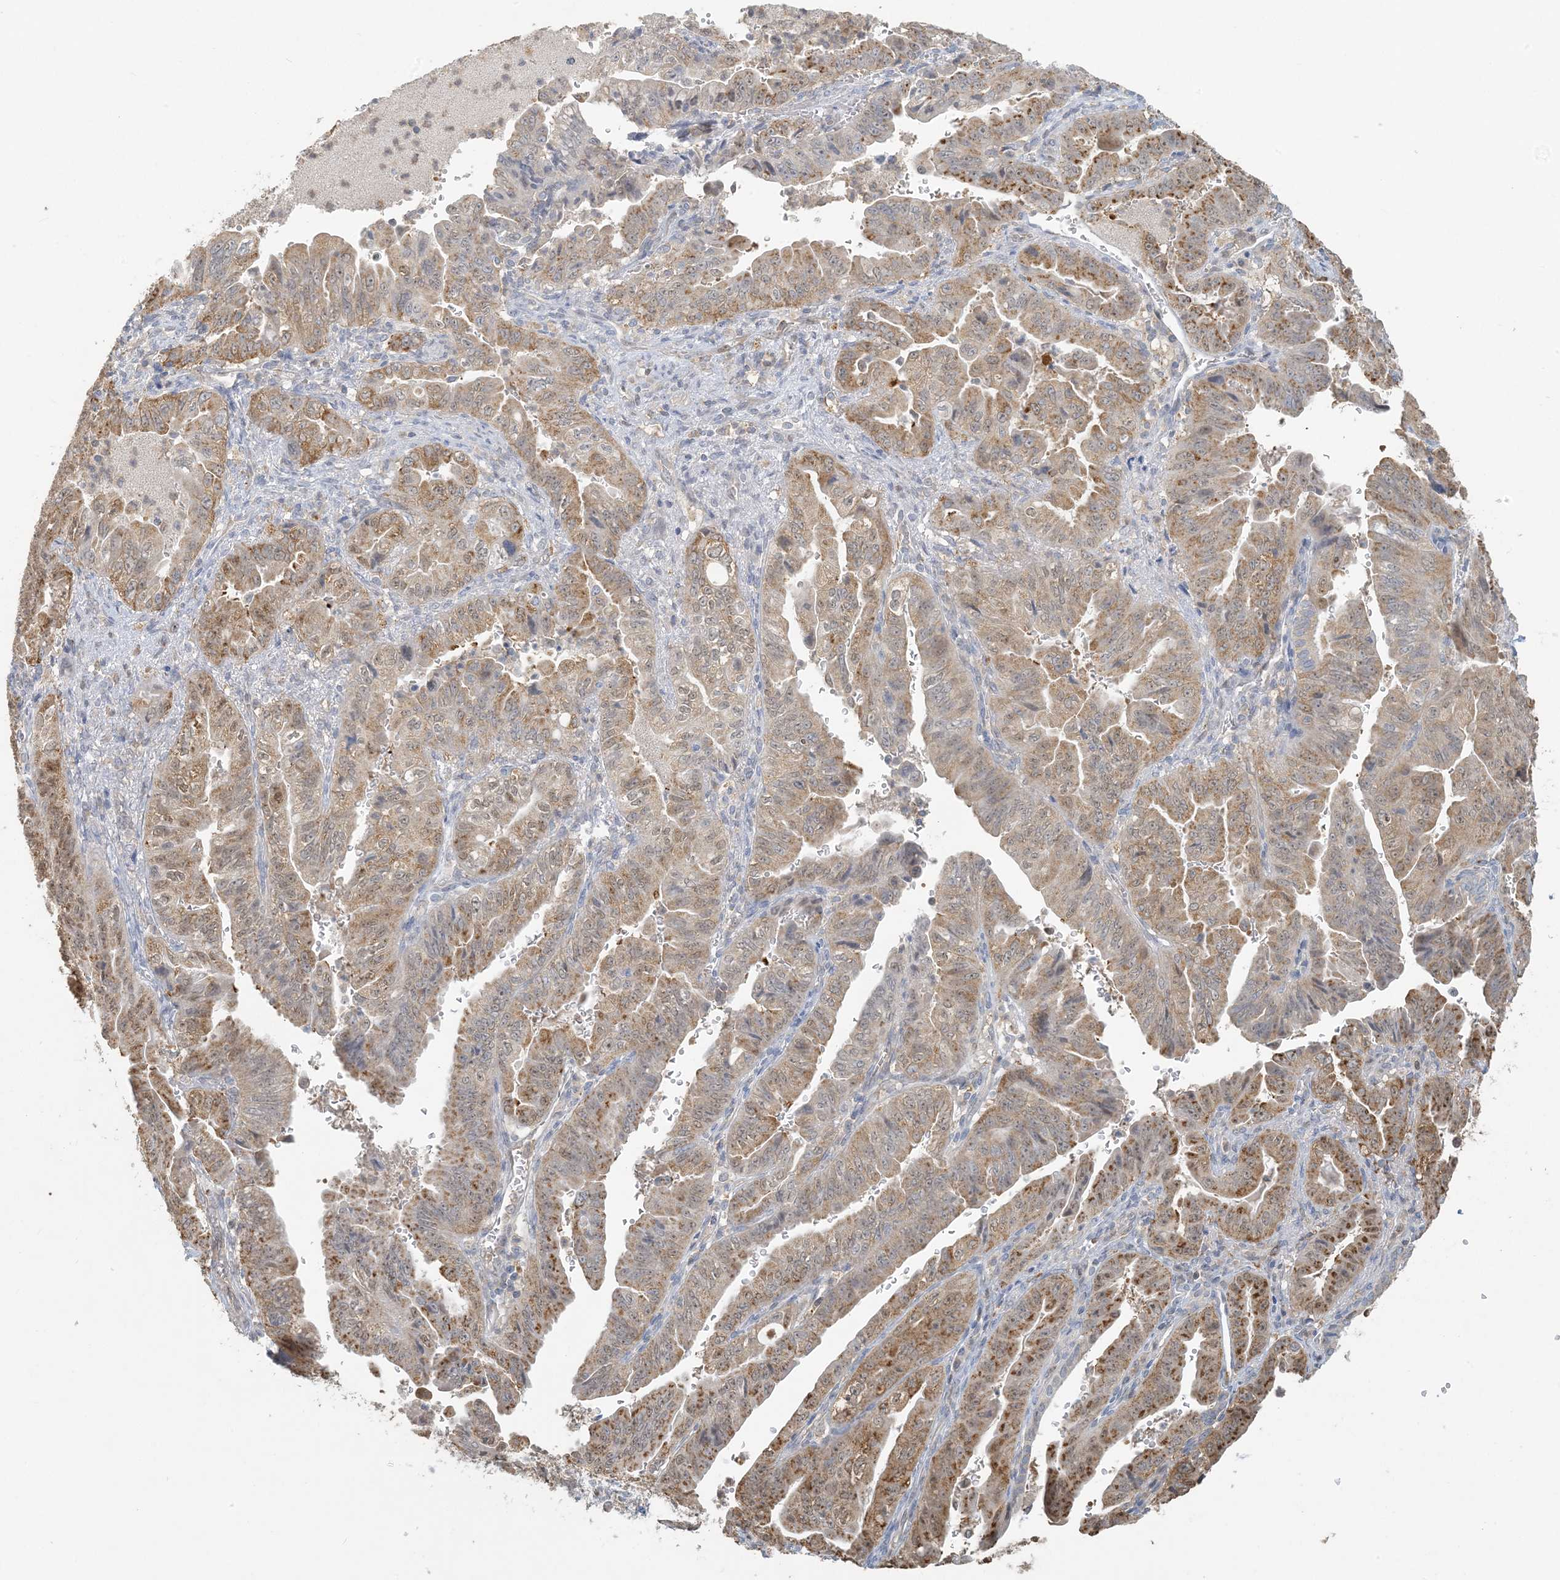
{"staining": {"intensity": "moderate", "quantity": ">75%", "location": "cytoplasmic/membranous"}, "tissue": "pancreatic cancer", "cell_type": "Tumor cells", "image_type": "cancer", "snomed": [{"axis": "morphology", "description": "Adenocarcinoma, NOS"}, {"axis": "topography", "description": "Pancreas"}], "caption": "Protein expression by IHC reveals moderate cytoplasmic/membranous positivity in approximately >75% of tumor cells in adenocarcinoma (pancreatic).", "gene": "HACL1", "patient": {"sex": "male", "age": 70}}